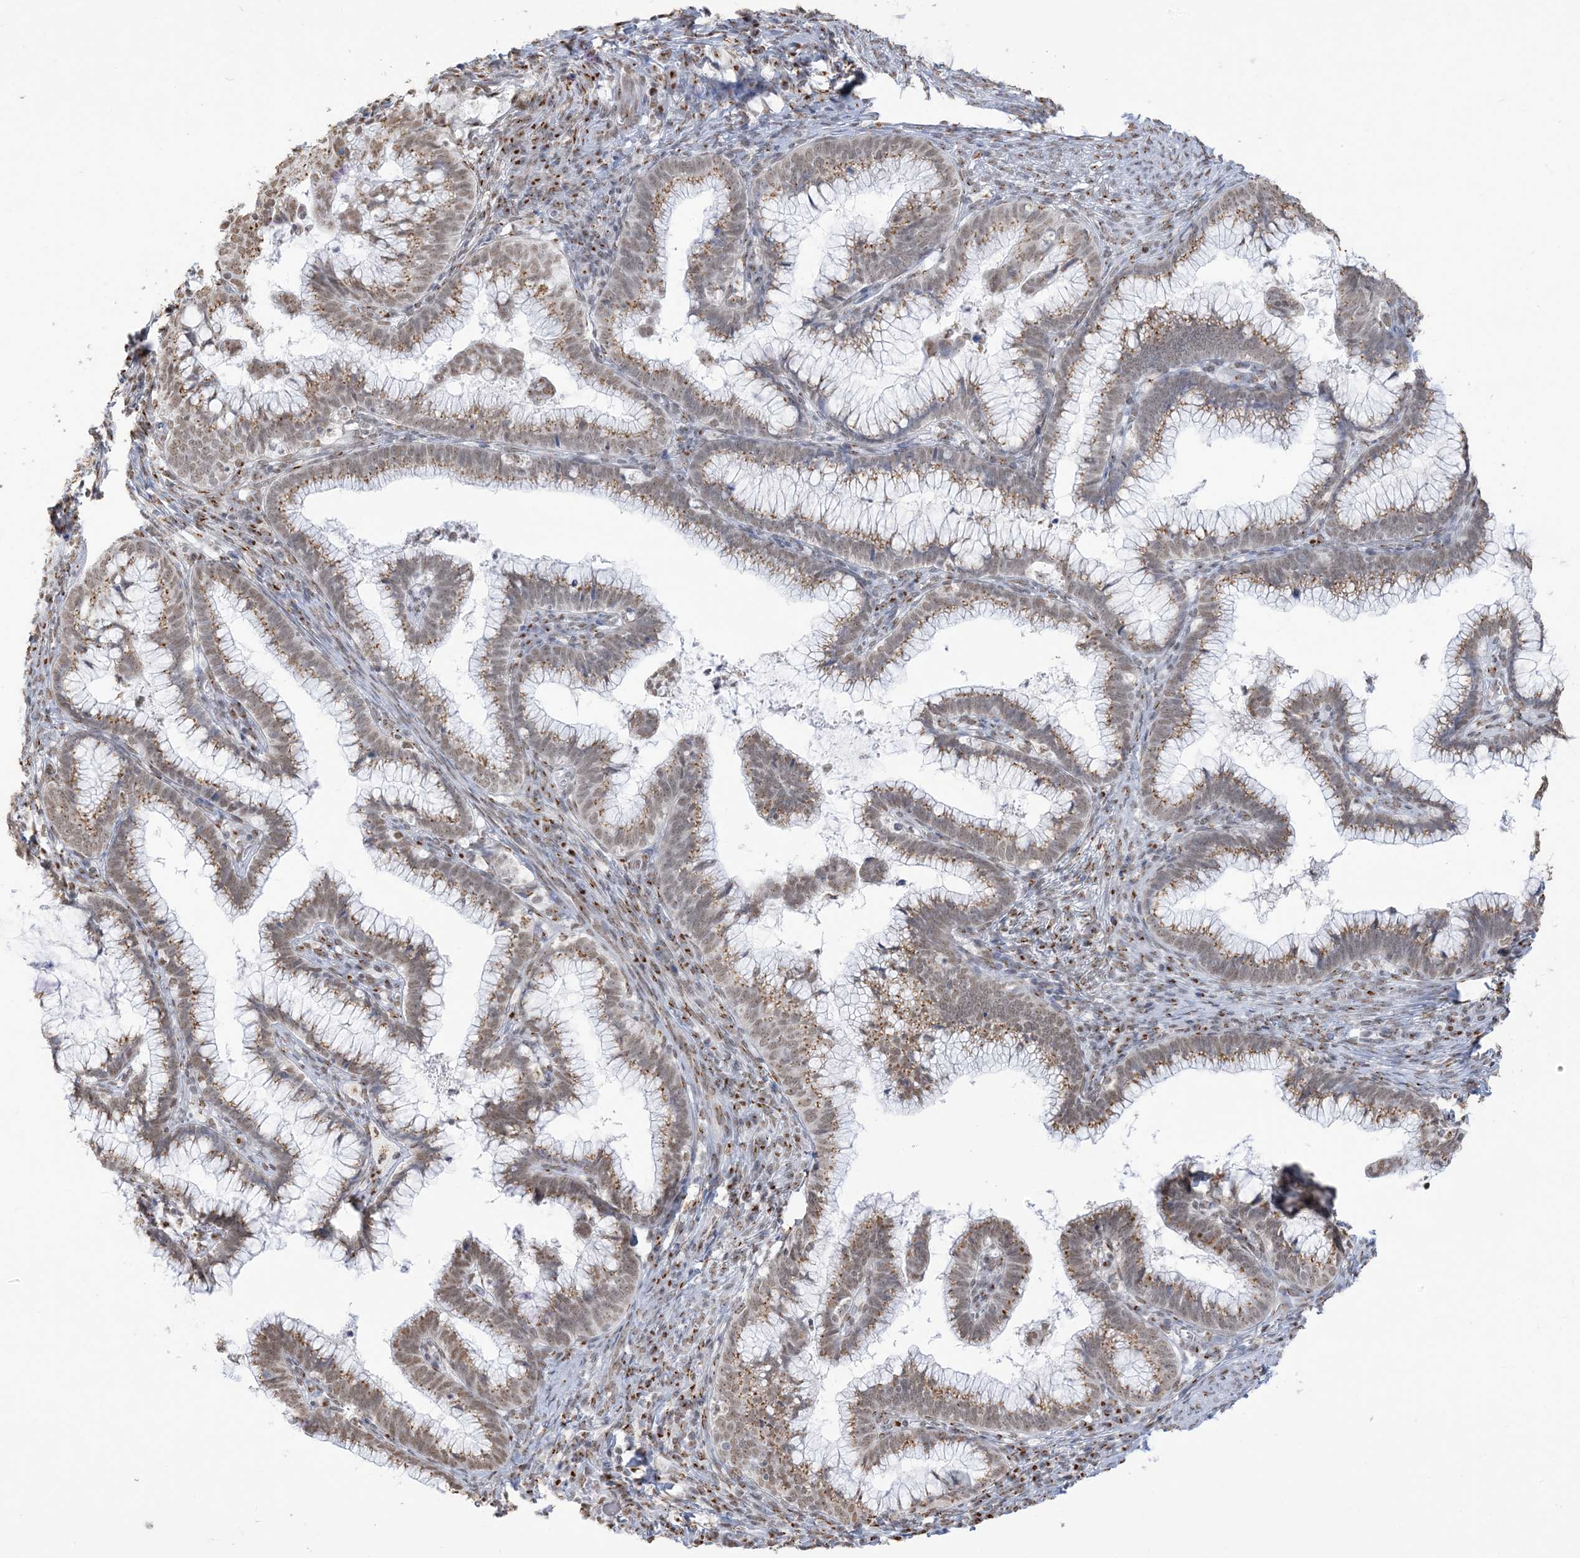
{"staining": {"intensity": "moderate", "quantity": ">75%", "location": "cytoplasmic/membranous,nuclear"}, "tissue": "cervical cancer", "cell_type": "Tumor cells", "image_type": "cancer", "snomed": [{"axis": "morphology", "description": "Adenocarcinoma, NOS"}, {"axis": "topography", "description": "Cervix"}], "caption": "Immunohistochemistry (IHC) of cervical cancer (adenocarcinoma) shows medium levels of moderate cytoplasmic/membranous and nuclear staining in approximately >75% of tumor cells. (IHC, brightfield microscopy, high magnification).", "gene": "GPR107", "patient": {"sex": "female", "age": 36}}